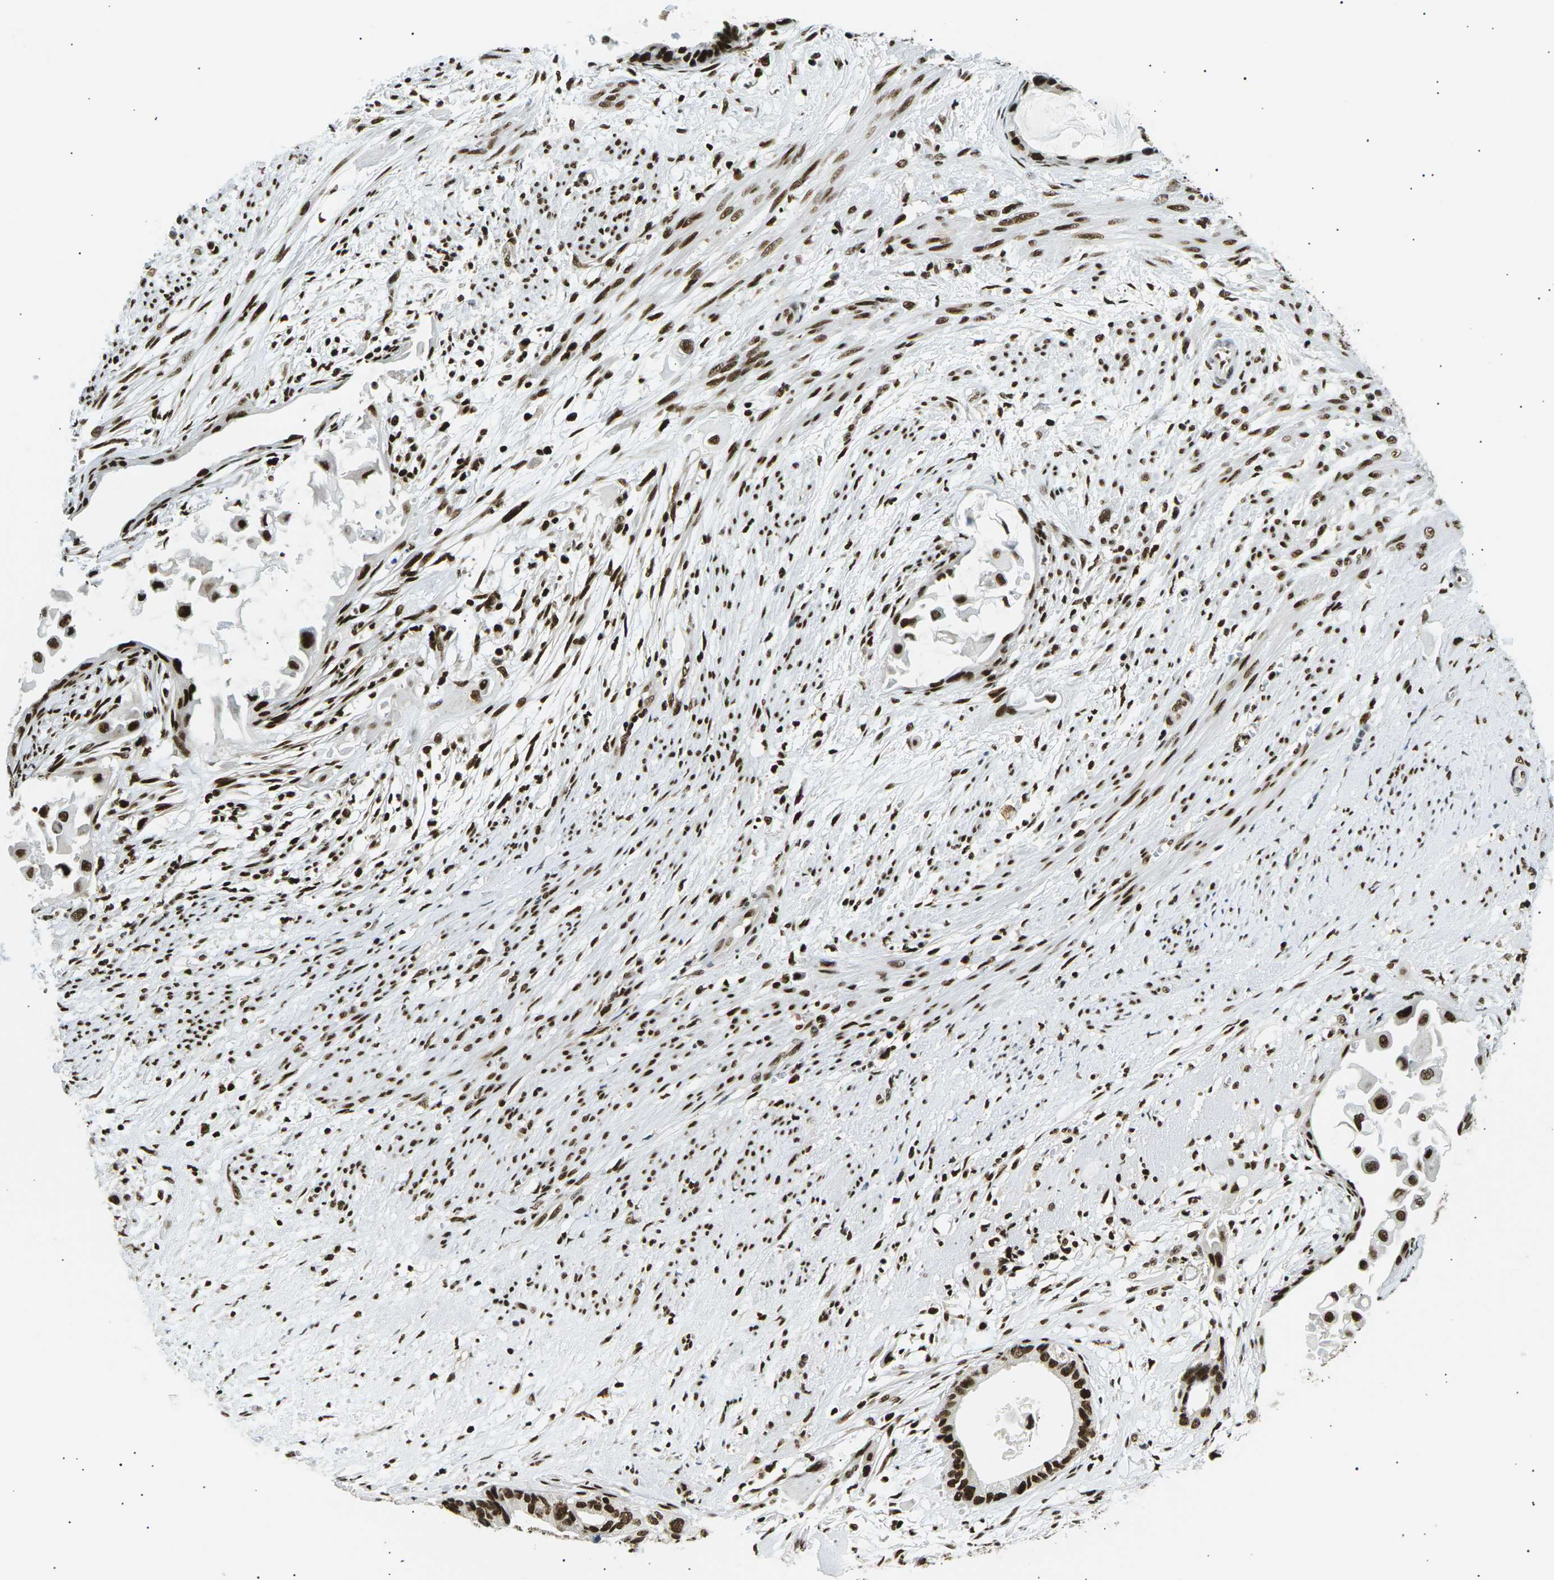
{"staining": {"intensity": "strong", "quantity": ">75%", "location": "nuclear"}, "tissue": "cervical cancer", "cell_type": "Tumor cells", "image_type": "cancer", "snomed": [{"axis": "morphology", "description": "Normal tissue, NOS"}, {"axis": "morphology", "description": "Adenocarcinoma, NOS"}, {"axis": "topography", "description": "Cervix"}, {"axis": "topography", "description": "Endometrium"}], "caption": "A brown stain shows strong nuclear staining of a protein in cervical adenocarcinoma tumor cells.", "gene": "RPA2", "patient": {"sex": "female", "age": 86}}